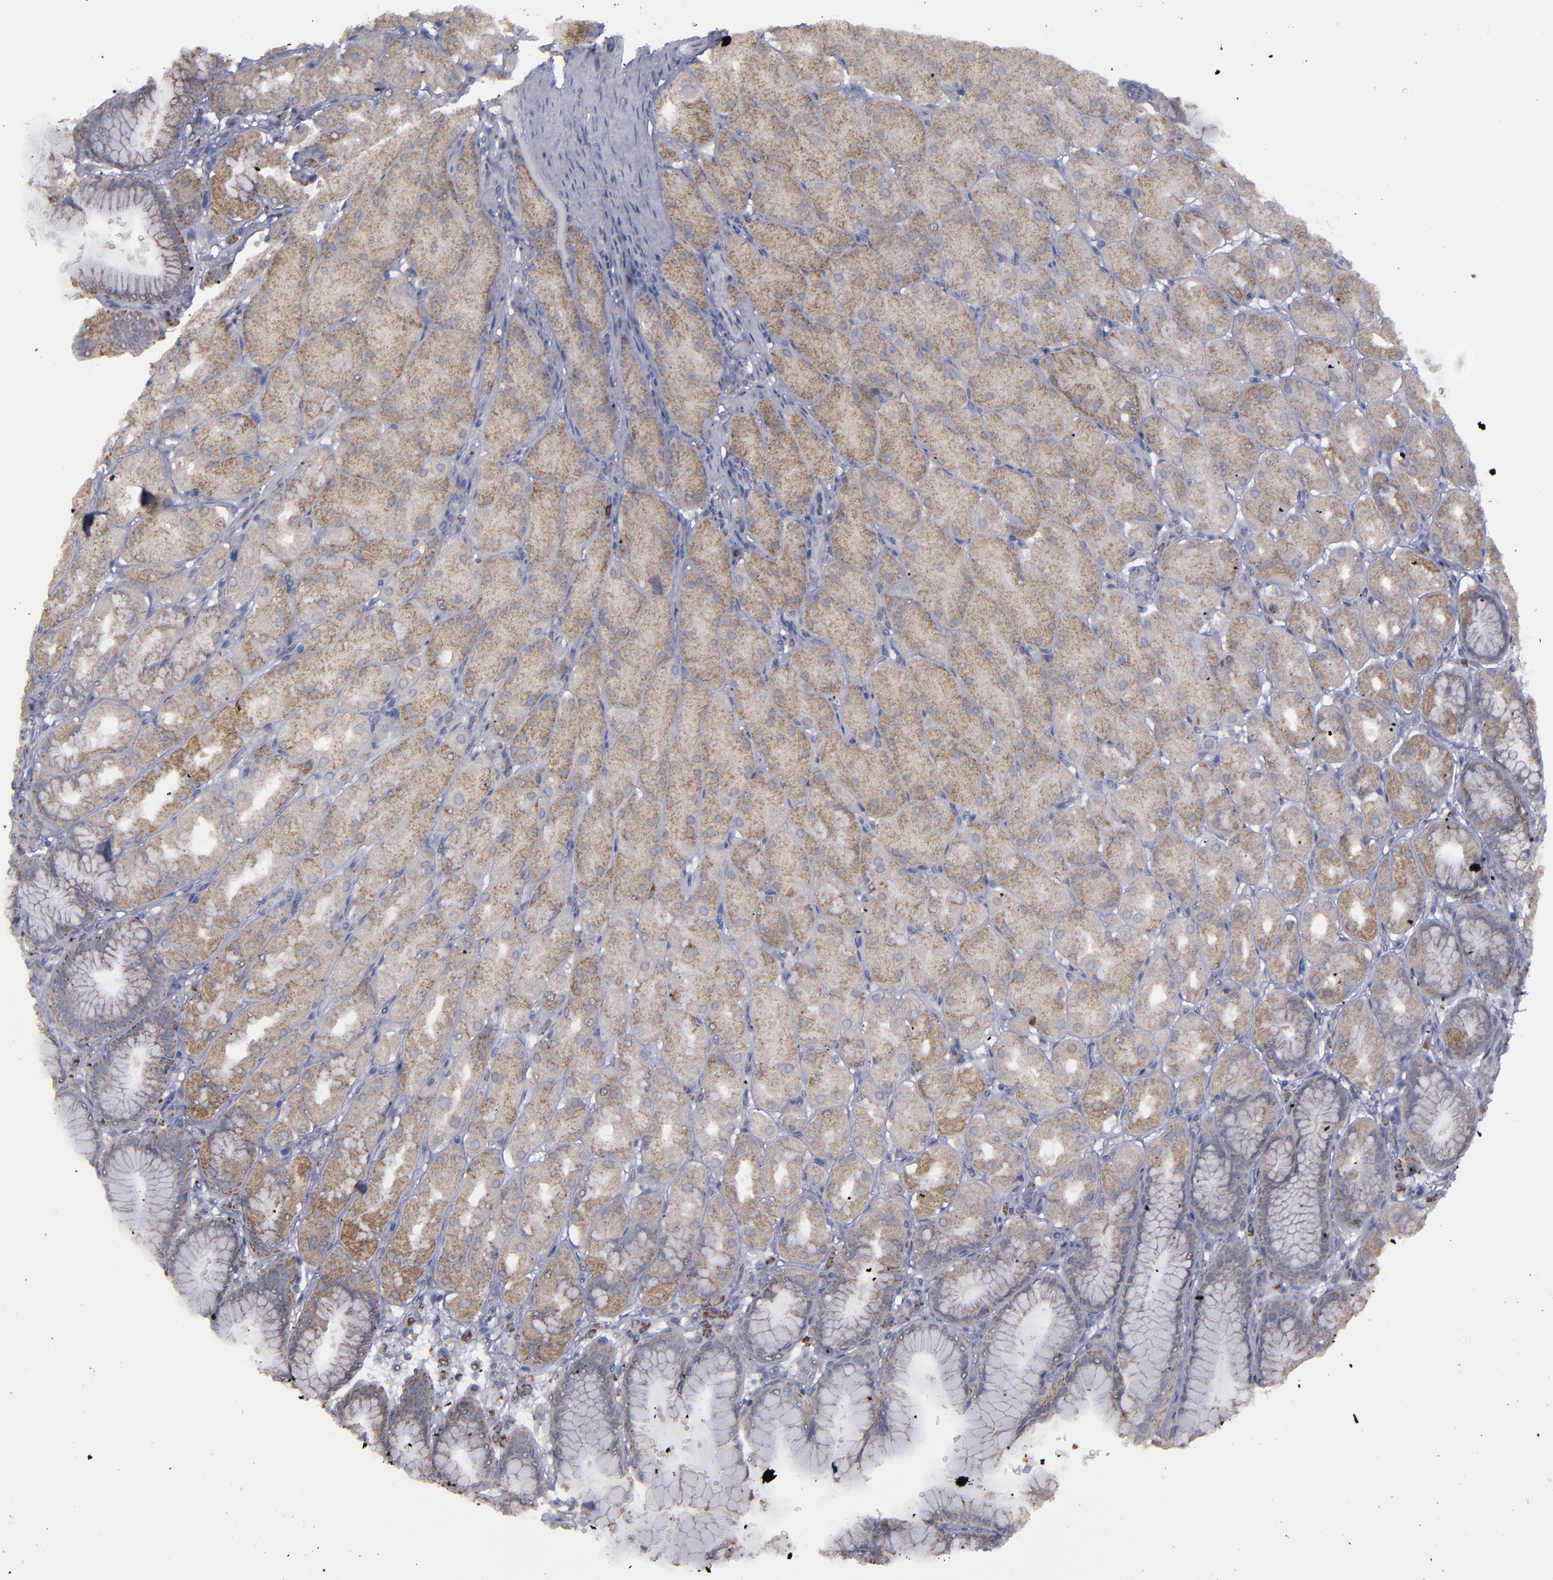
{"staining": {"intensity": "moderate", "quantity": ">75%", "location": "cytoplasmic/membranous"}, "tissue": "stomach", "cell_type": "Glandular cells", "image_type": "normal", "snomed": [{"axis": "morphology", "description": "Normal tissue, NOS"}, {"axis": "topography", "description": "Stomach, upper"}], "caption": "IHC staining of normal stomach, which reveals medium levels of moderate cytoplasmic/membranous positivity in approximately >75% of glandular cells indicating moderate cytoplasmic/membranous protein positivity. The staining was performed using DAB (3,3'-diaminobenzidine) (brown) for protein detection and nuclei were counterstained in hematoxylin (blue).", "gene": "MYOM2", "patient": {"sex": "female", "age": 56}}